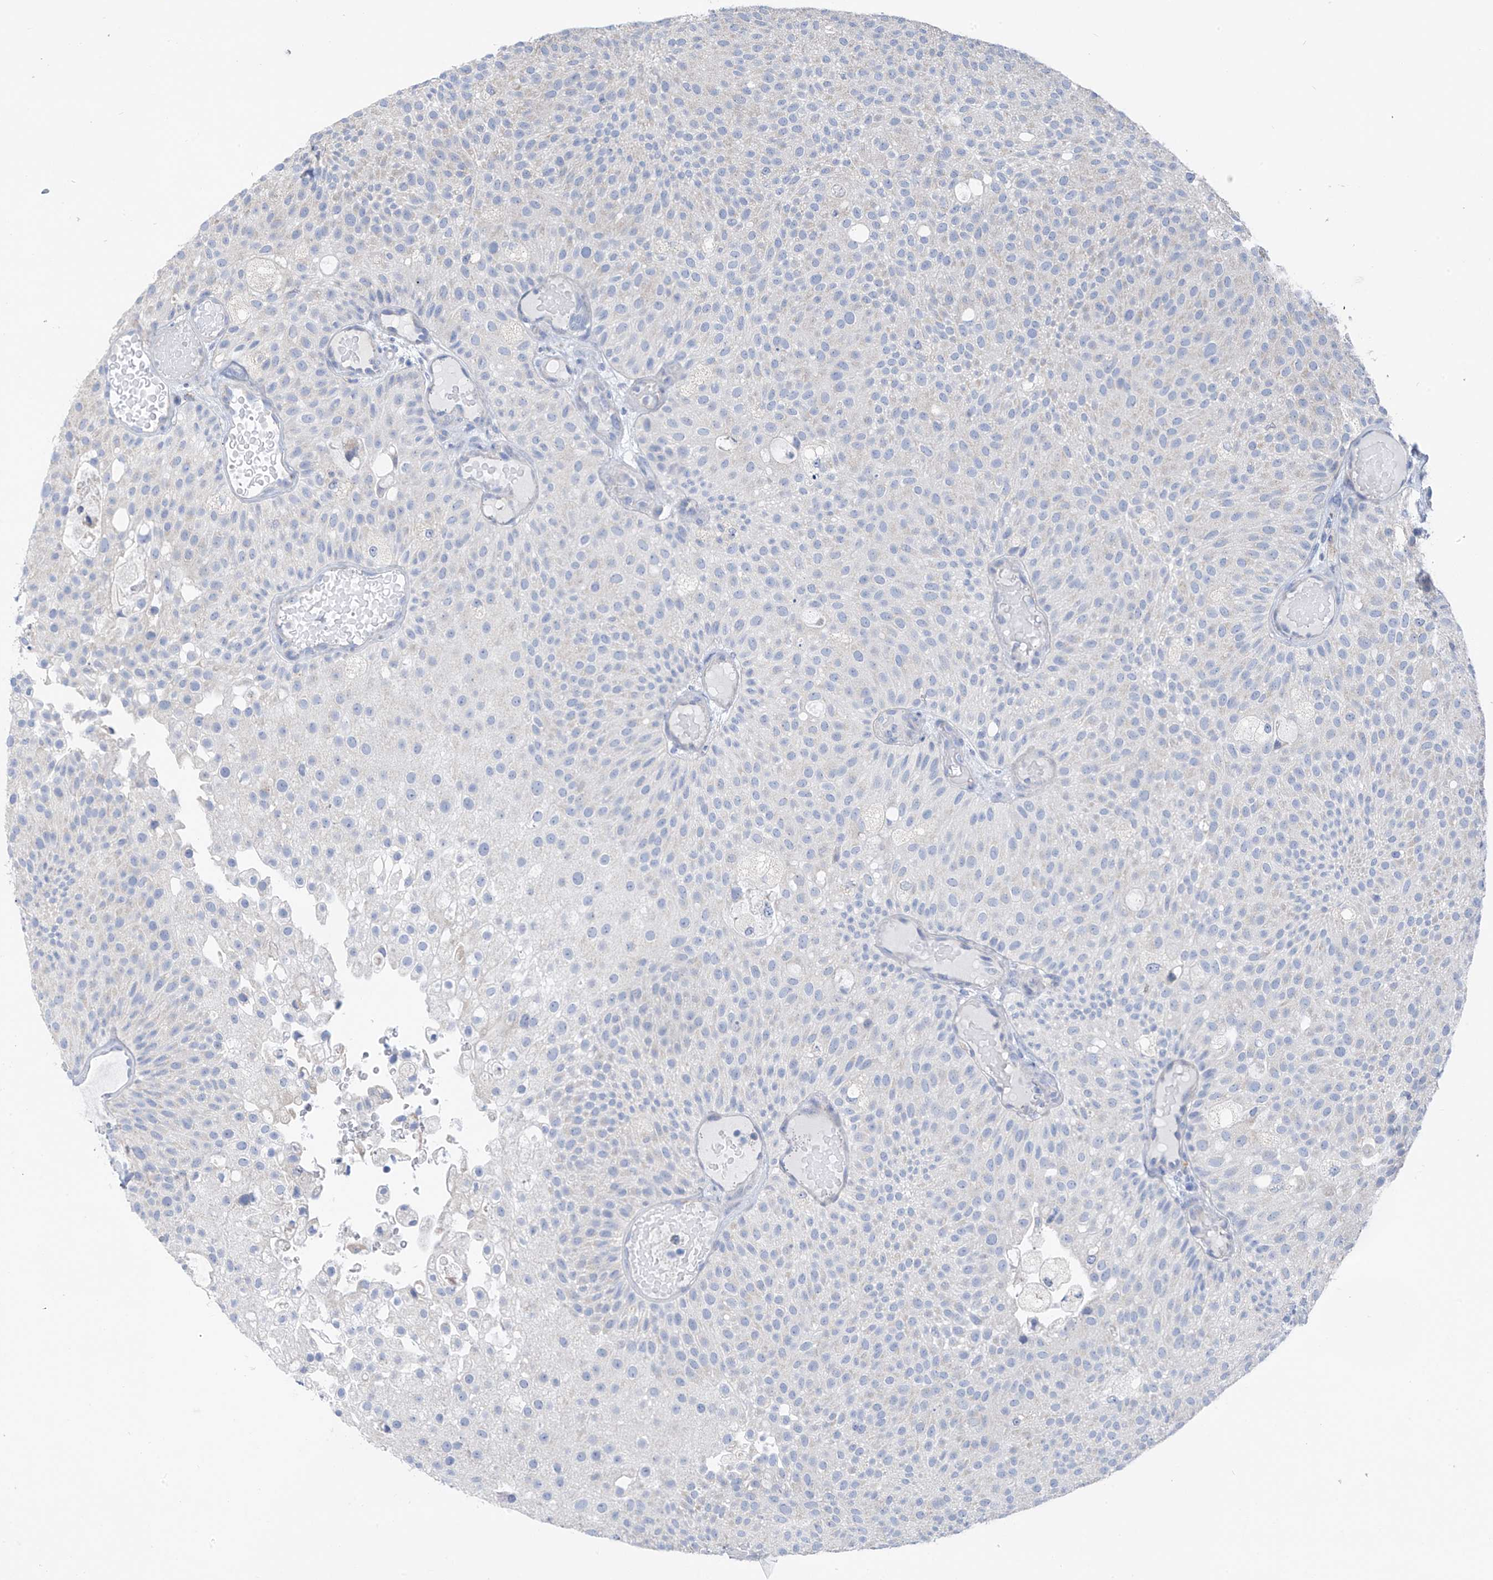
{"staining": {"intensity": "negative", "quantity": "none", "location": "none"}, "tissue": "urothelial cancer", "cell_type": "Tumor cells", "image_type": "cancer", "snomed": [{"axis": "morphology", "description": "Urothelial carcinoma, Low grade"}, {"axis": "topography", "description": "Urinary bladder"}], "caption": "Immunohistochemistry image of neoplastic tissue: human urothelial cancer stained with DAB (3,3'-diaminobenzidine) shows no significant protein staining in tumor cells.", "gene": "SYN3", "patient": {"sex": "male", "age": 78}}